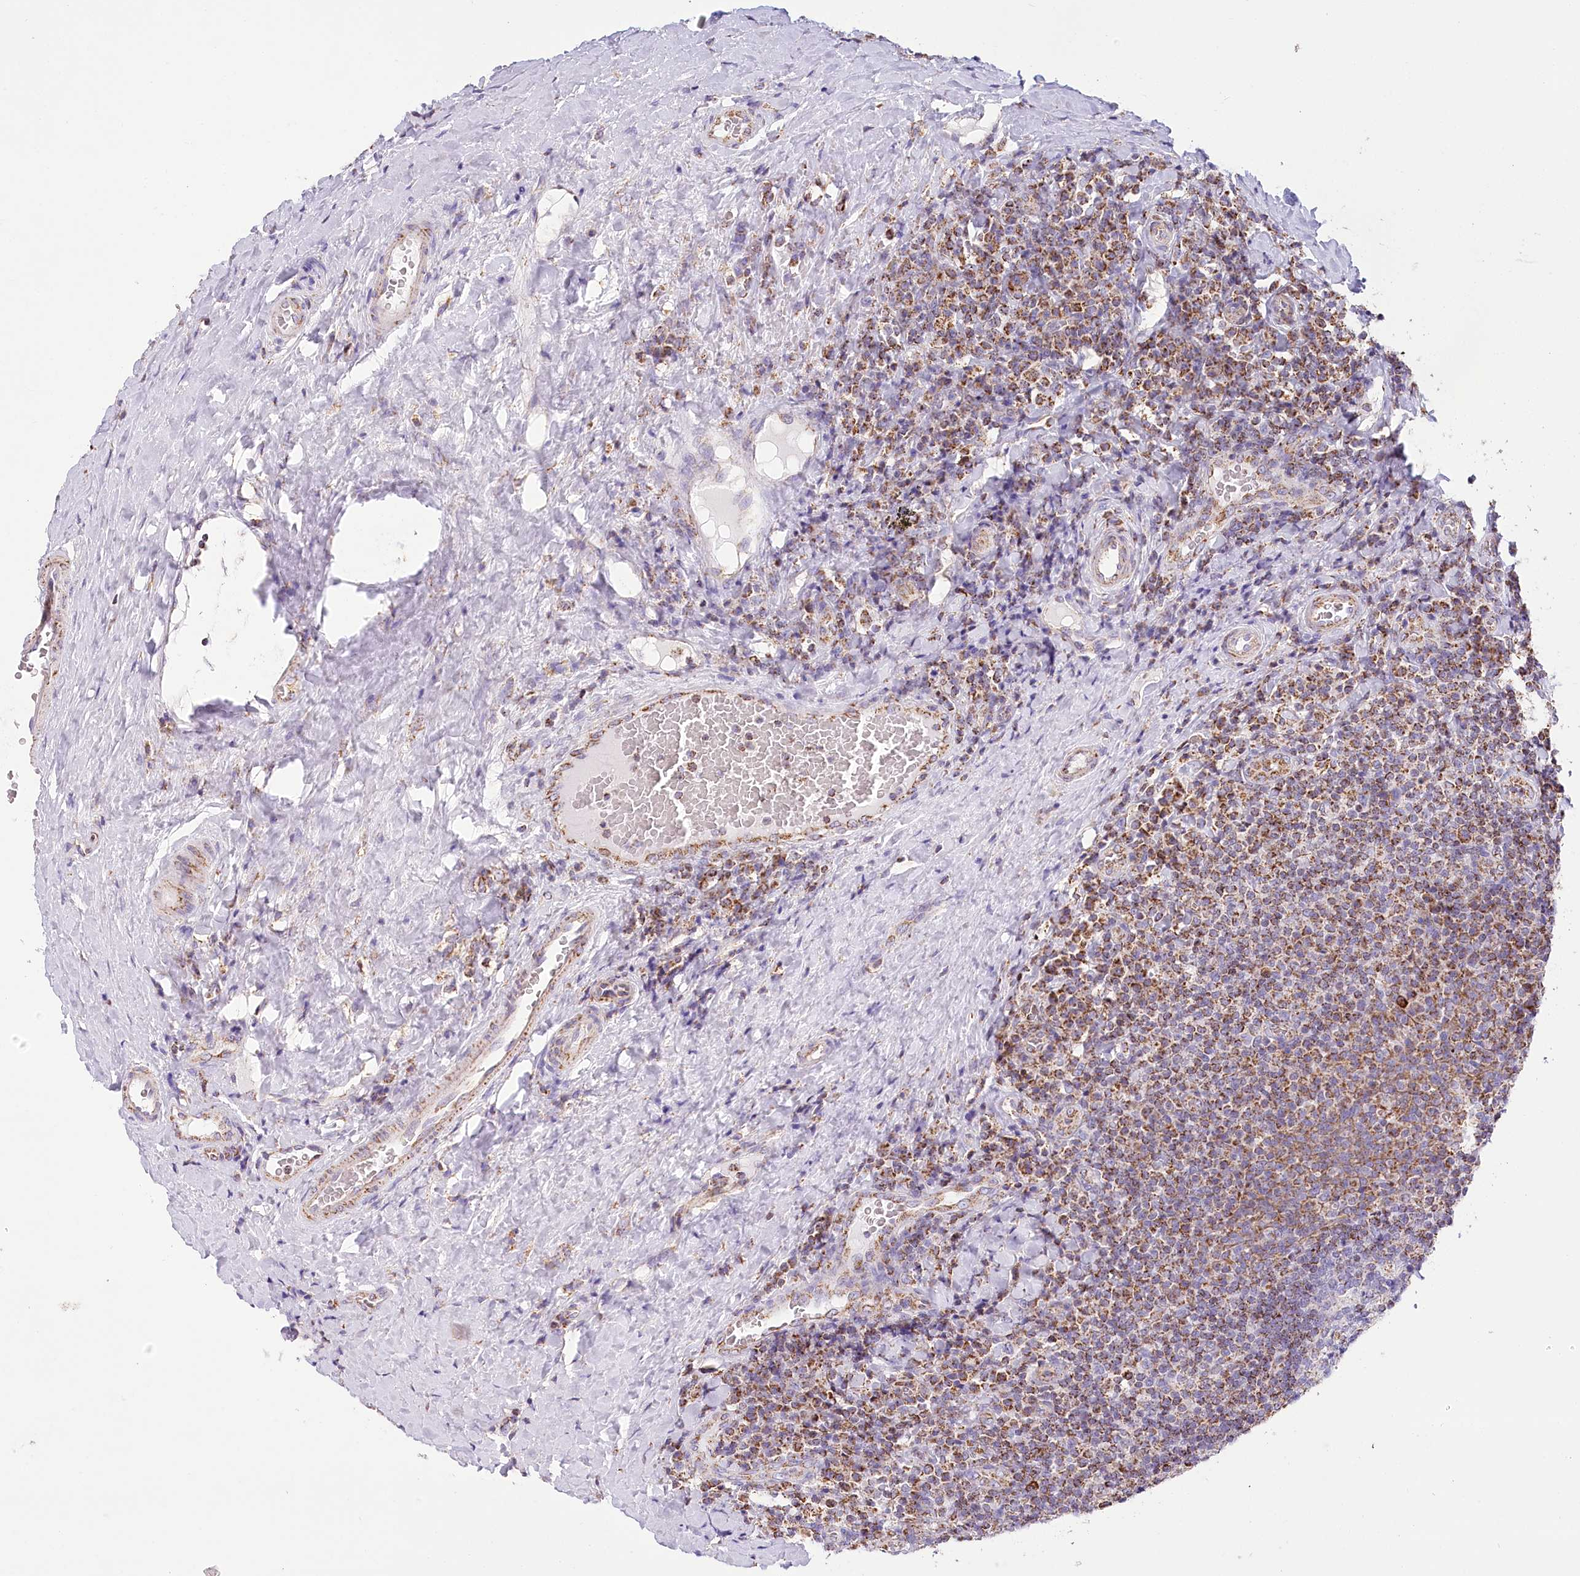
{"staining": {"intensity": "strong", "quantity": "<25%", "location": "cytoplasmic/membranous"}, "tissue": "tonsil", "cell_type": "Germinal center cells", "image_type": "normal", "snomed": [{"axis": "morphology", "description": "Normal tissue, NOS"}, {"axis": "topography", "description": "Tonsil"}], "caption": "Strong cytoplasmic/membranous staining is present in approximately <25% of germinal center cells in normal tonsil.", "gene": "LSS", "patient": {"sex": "male", "age": 17}}